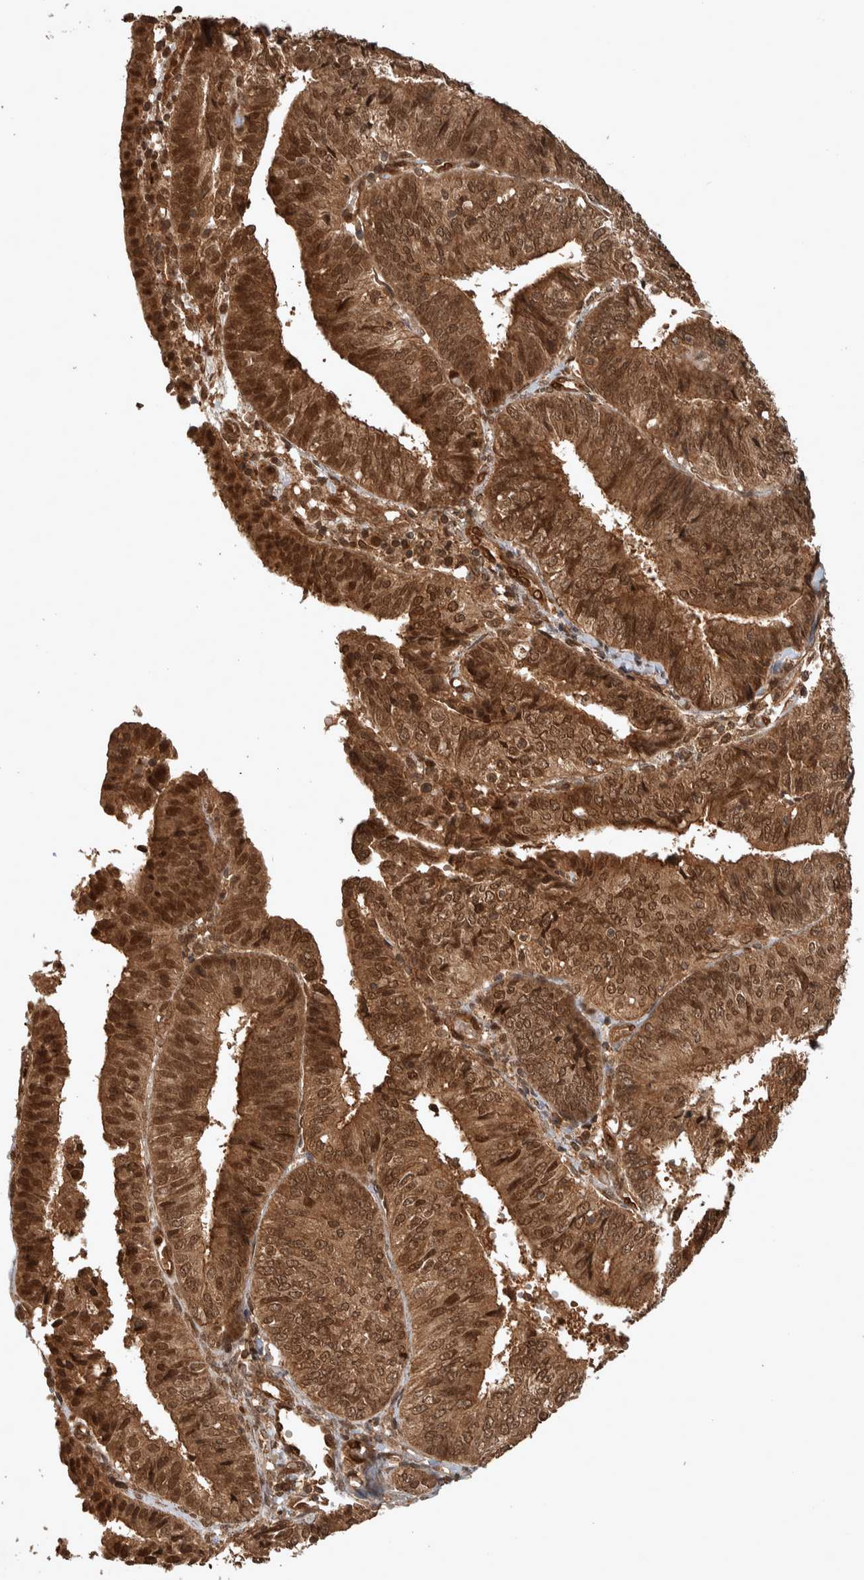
{"staining": {"intensity": "strong", "quantity": ">75%", "location": "cytoplasmic/membranous,nuclear"}, "tissue": "endometrial cancer", "cell_type": "Tumor cells", "image_type": "cancer", "snomed": [{"axis": "morphology", "description": "Adenocarcinoma, NOS"}, {"axis": "topography", "description": "Endometrium"}], "caption": "IHC of endometrial cancer displays high levels of strong cytoplasmic/membranous and nuclear expression in about >75% of tumor cells.", "gene": "CNTROB", "patient": {"sex": "female", "age": 58}}